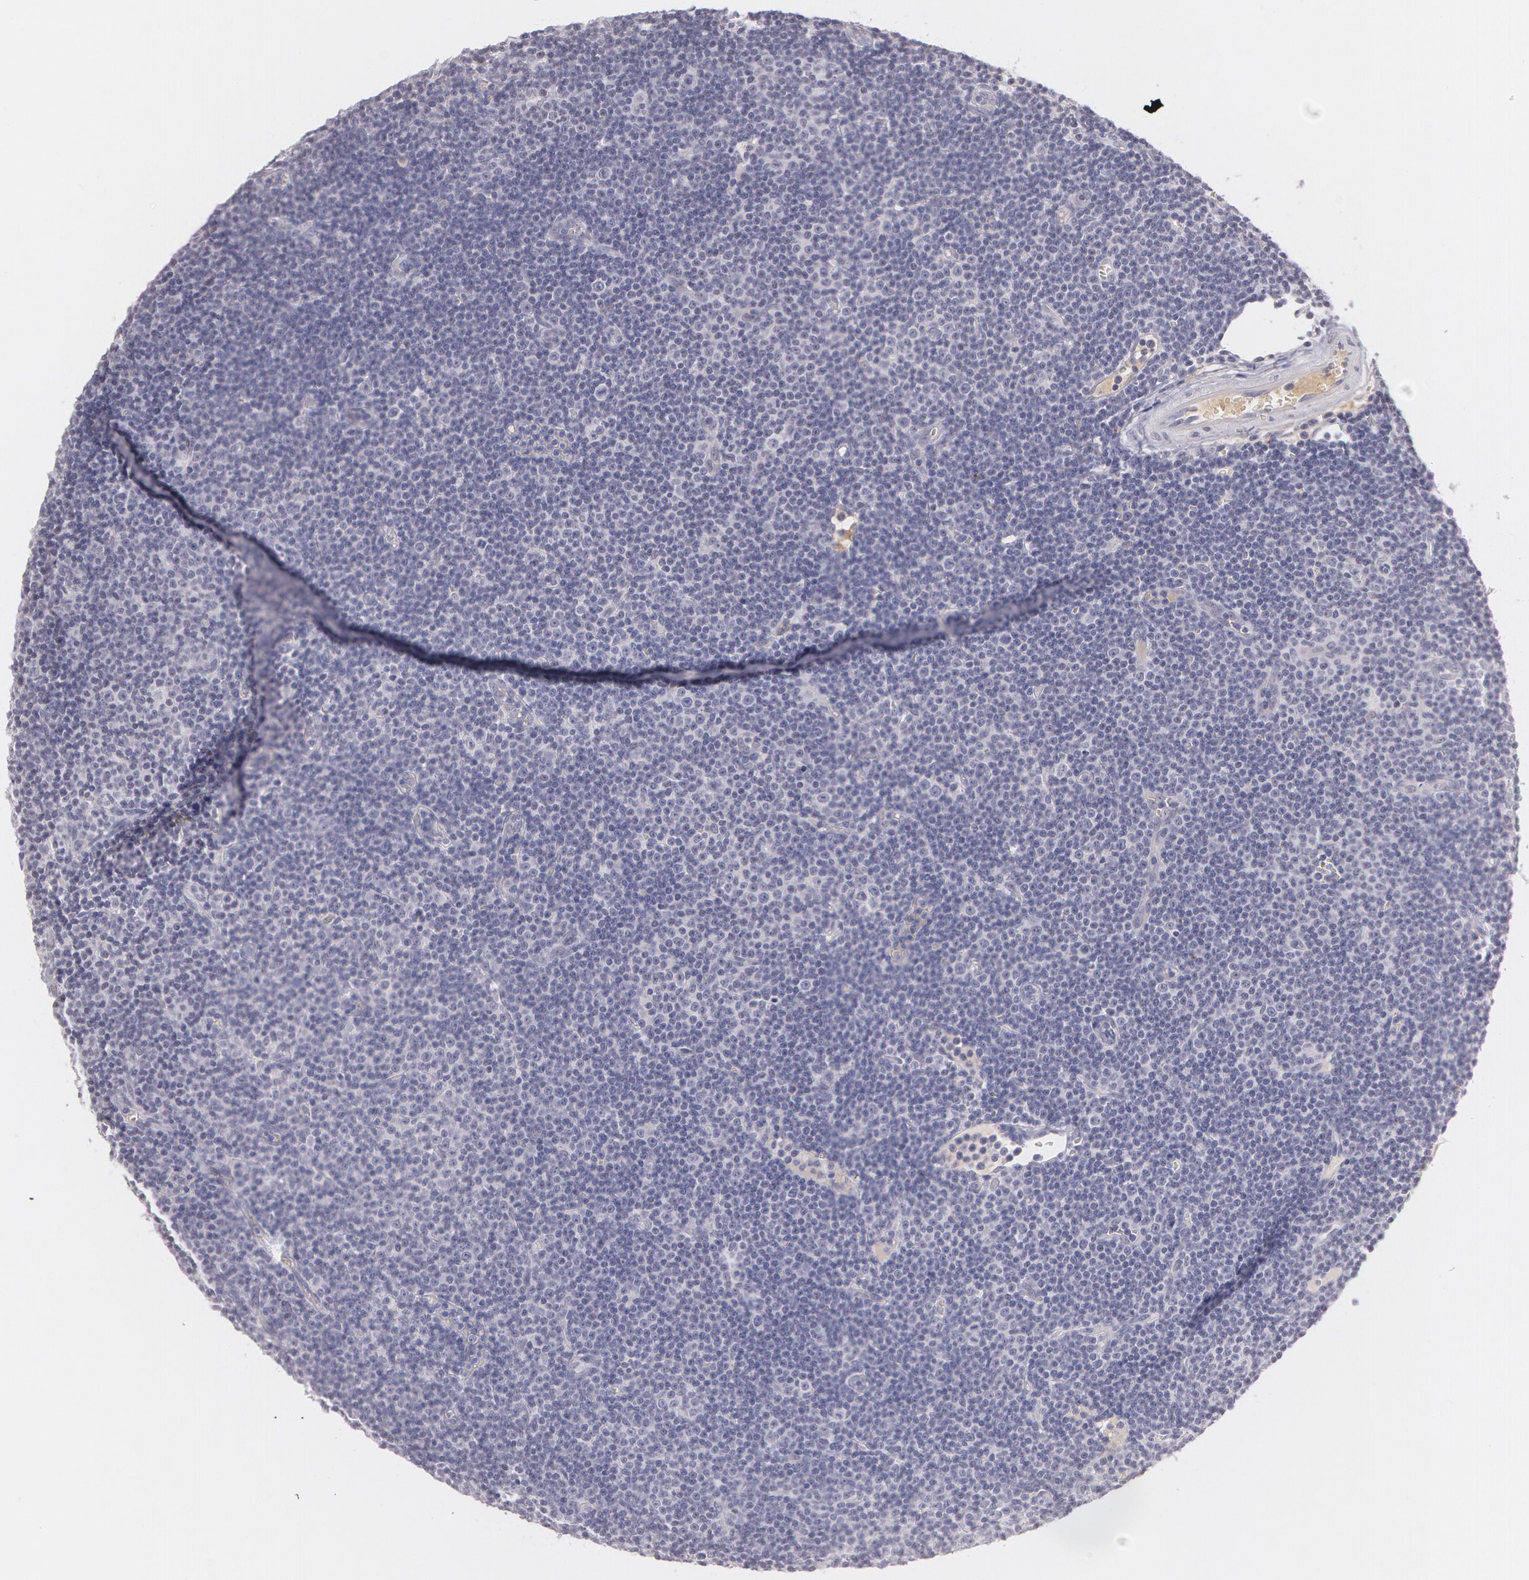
{"staining": {"intensity": "negative", "quantity": "none", "location": "none"}, "tissue": "lymphoma", "cell_type": "Tumor cells", "image_type": "cancer", "snomed": [{"axis": "morphology", "description": "Malignant lymphoma, non-Hodgkin's type, Low grade"}, {"axis": "topography", "description": "Lymph node"}], "caption": "Tumor cells are negative for brown protein staining in lymphoma. (Stains: DAB immunohistochemistry (IHC) with hematoxylin counter stain, Microscopy: brightfield microscopy at high magnification).", "gene": "LBP", "patient": {"sex": "male", "age": 57}}